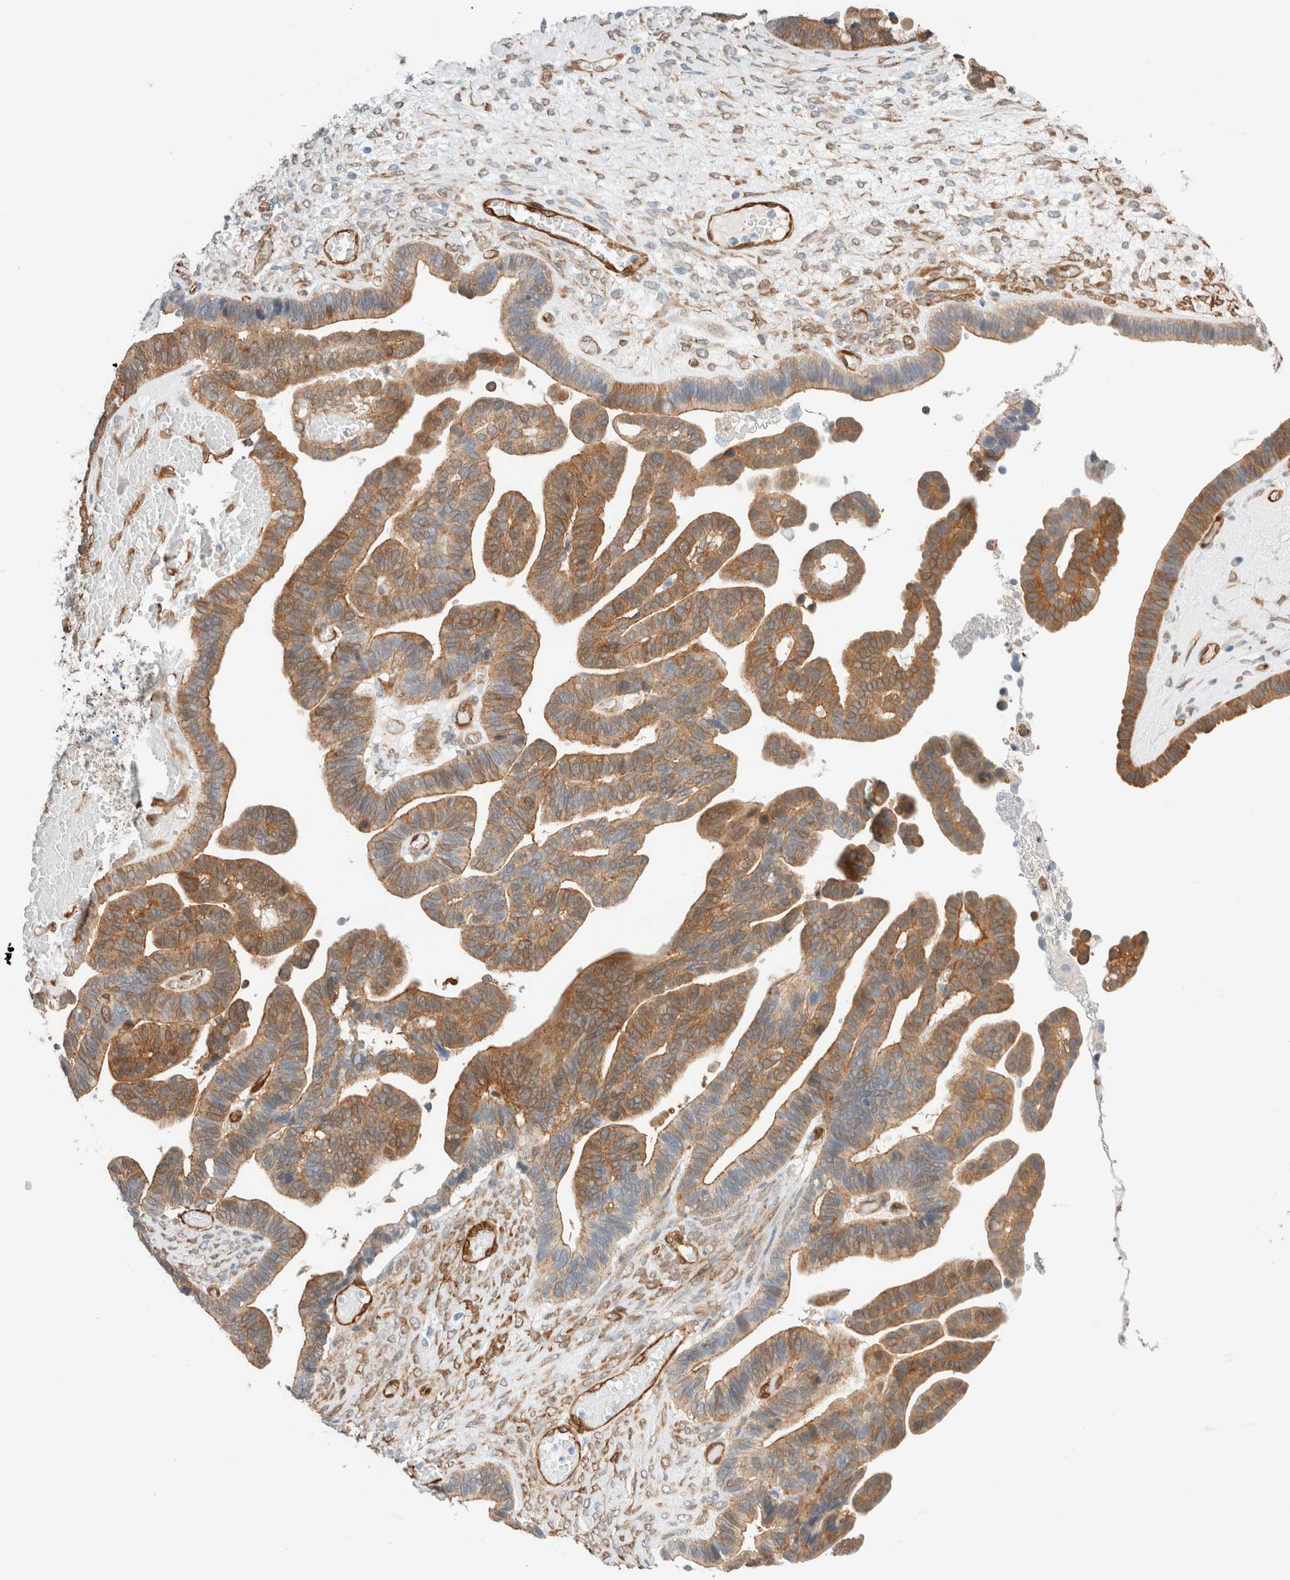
{"staining": {"intensity": "moderate", "quantity": ">75%", "location": "cytoplasmic/membranous"}, "tissue": "ovarian cancer", "cell_type": "Tumor cells", "image_type": "cancer", "snomed": [{"axis": "morphology", "description": "Cystadenocarcinoma, serous, NOS"}, {"axis": "topography", "description": "Ovary"}], "caption": "Protein expression analysis of ovarian serous cystadenocarcinoma shows moderate cytoplasmic/membranous positivity in approximately >75% of tumor cells.", "gene": "LMCD1", "patient": {"sex": "female", "age": 56}}